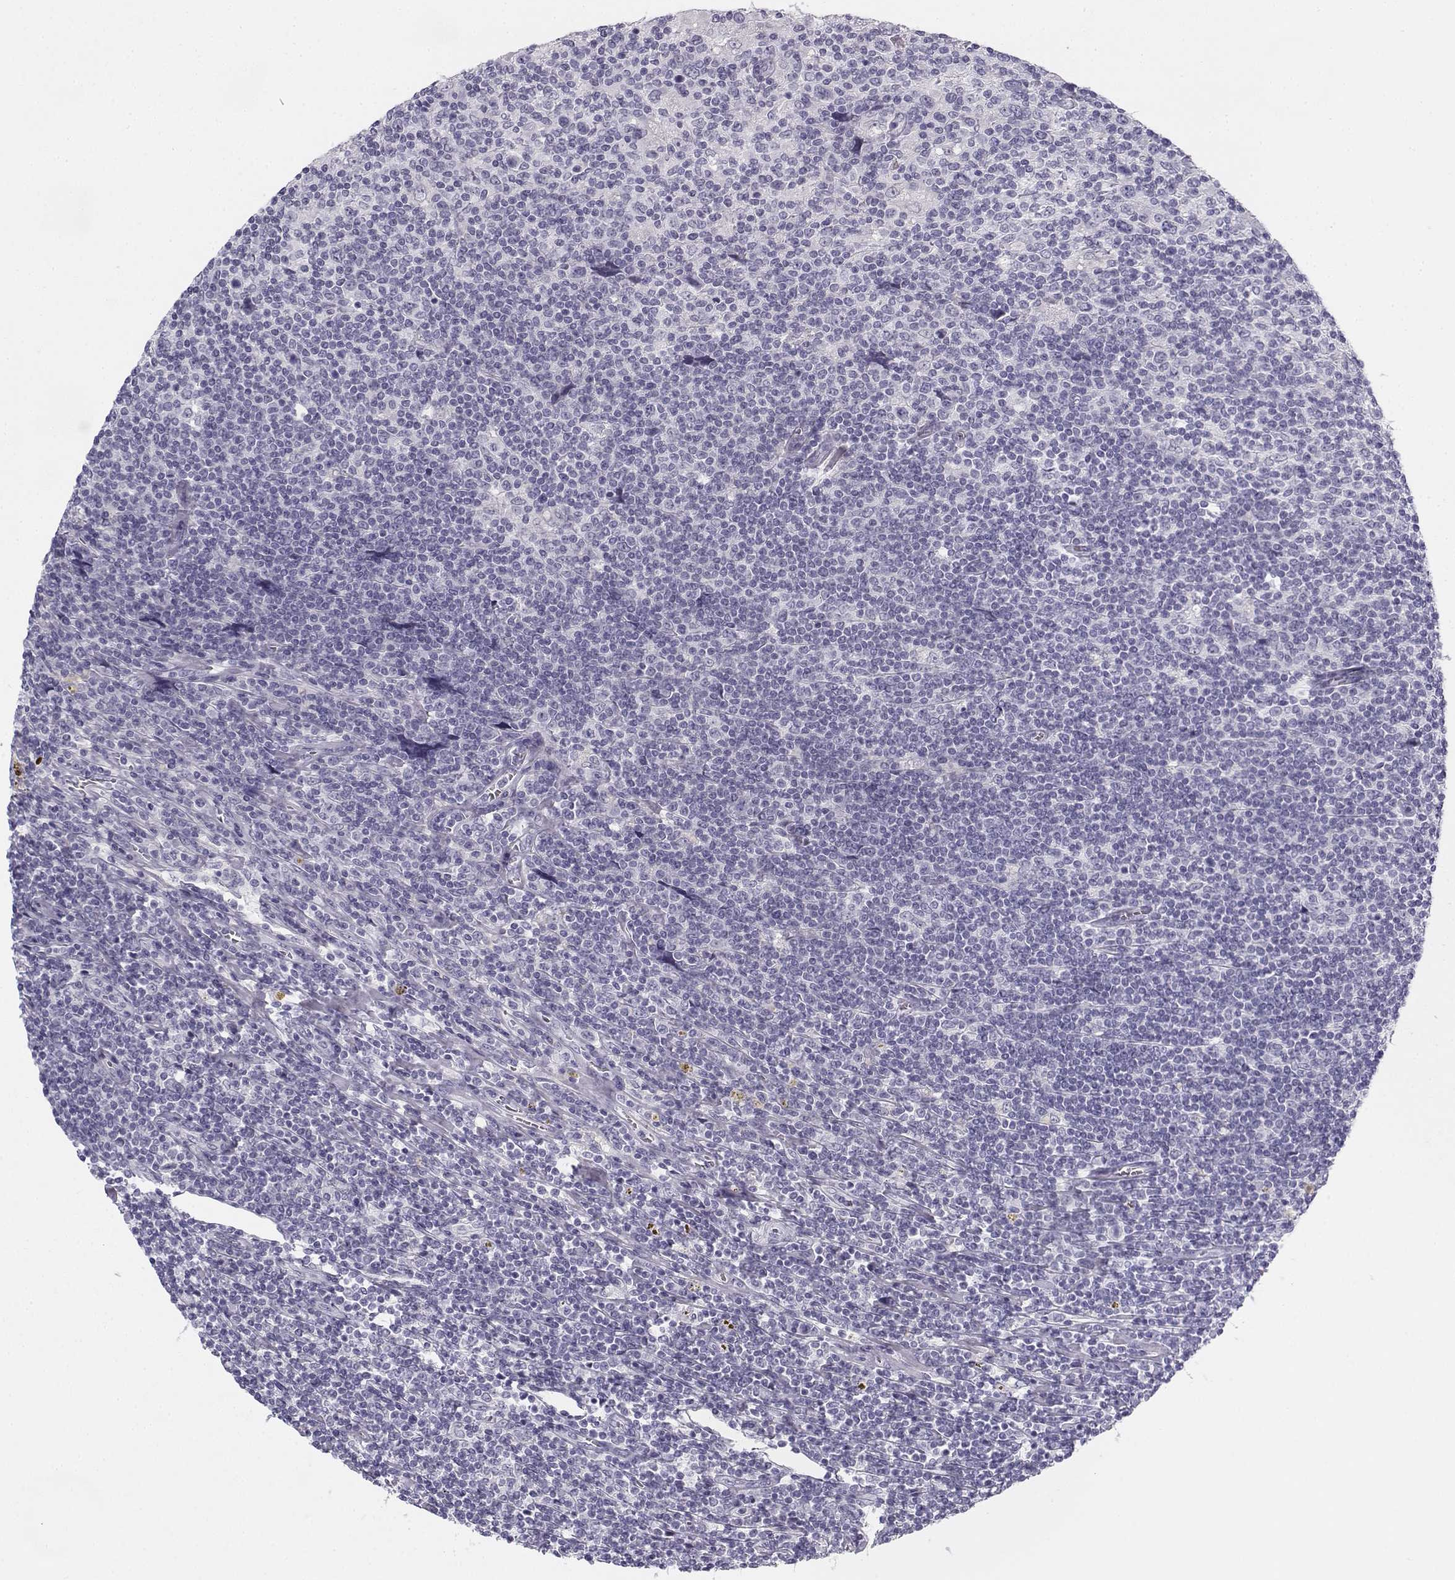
{"staining": {"intensity": "negative", "quantity": "none", "location": "none"}, "tissue": "lymphoma", "cell_type": "Tumor cells", "image_type": "cancer", "snomed": [{"axis": "morphology", "description": "Hodgkin's disease, NOS"}, {"axis": "topography", "description": "Lymph node"}], "caption": "An immunohistochemistry (IHC) image of Hodgkin's disease is shown. There is no staining in tumor cells of Hodgkin's disease.", "gene": "CREB3L3", "patient": {"sex": "male", "age": 40}}